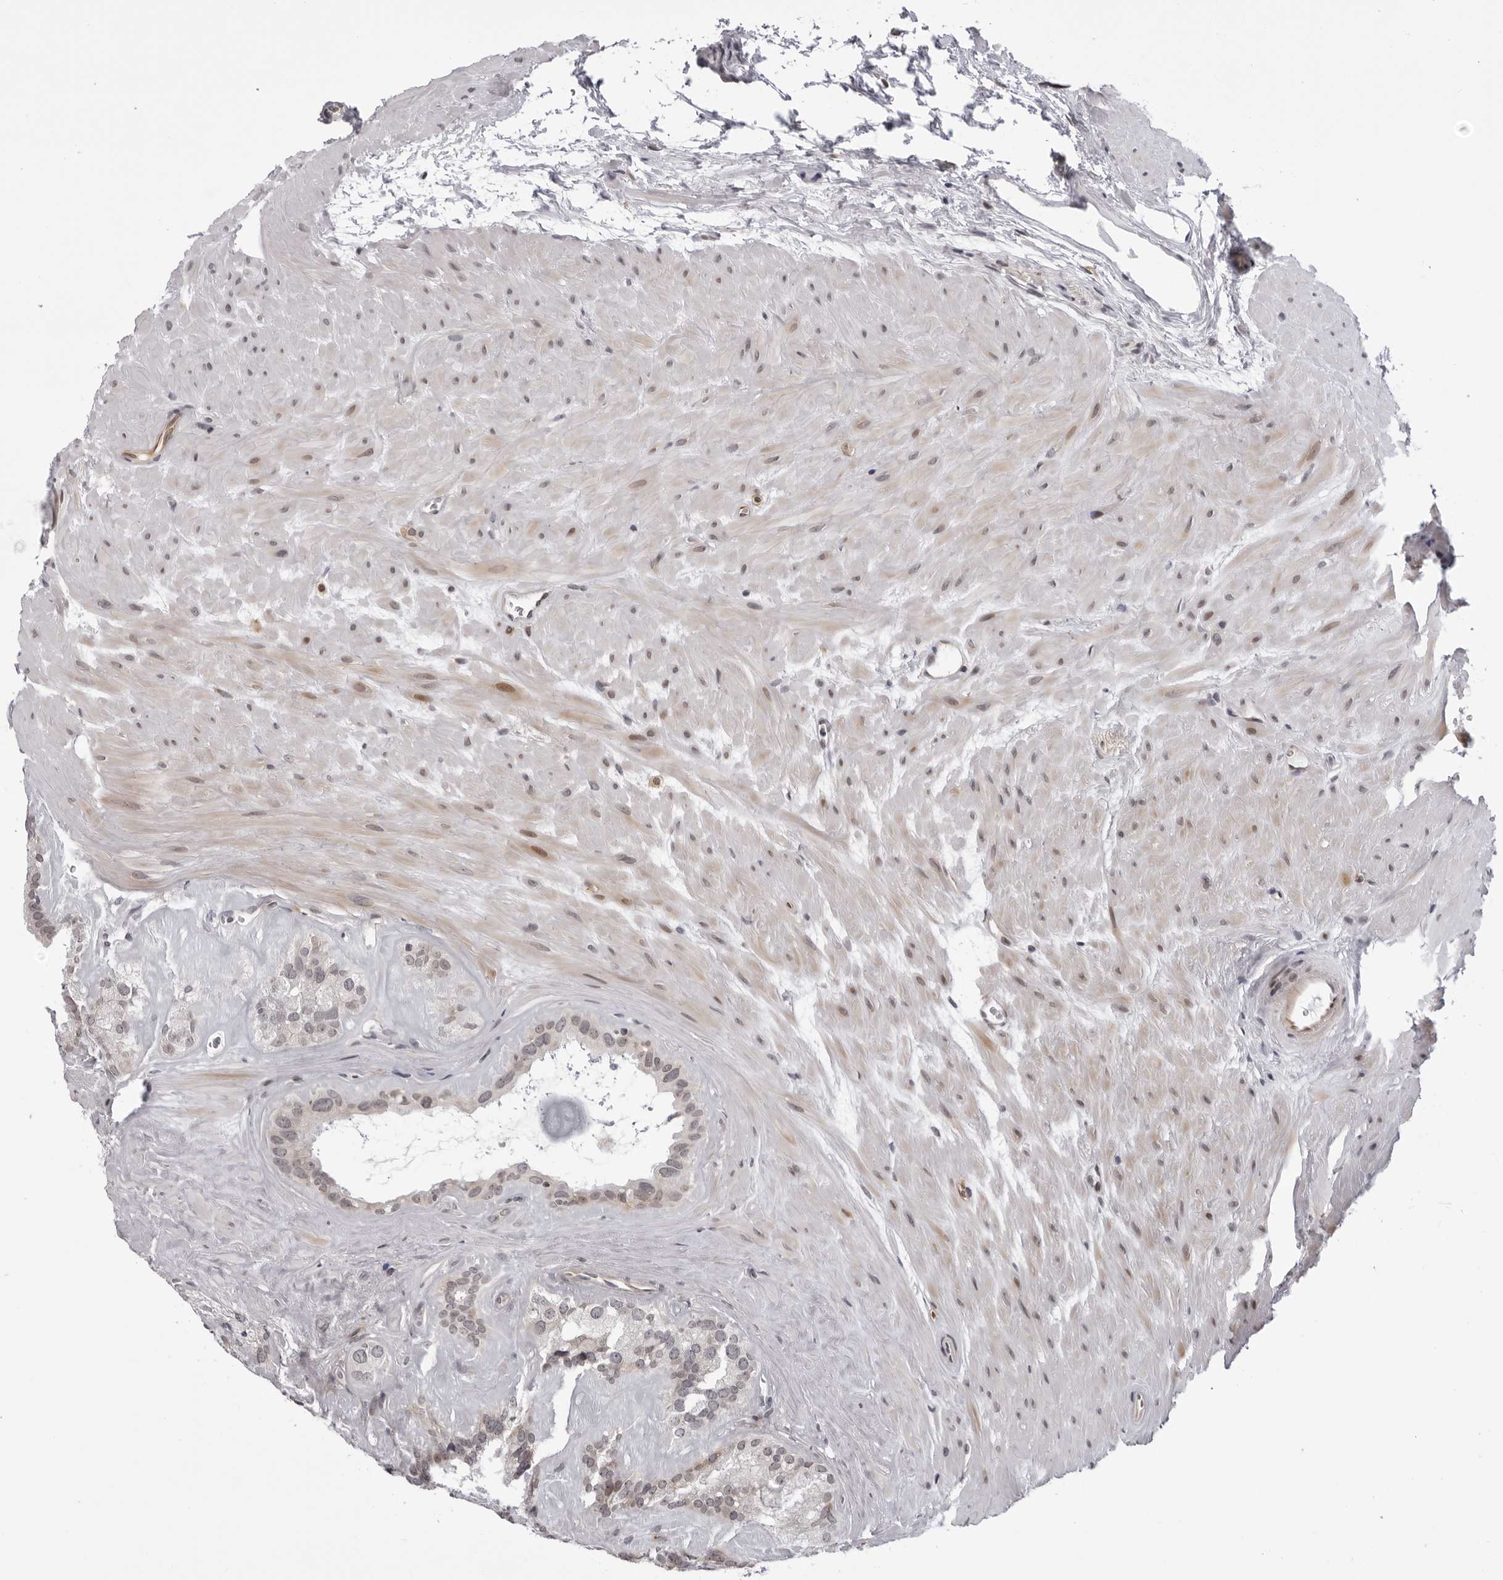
{"staining": {"intensity": "moderate", "quantity": "25%-75%", "location": "cytoplasmic/membranous,nuclear"}, "tissue": "seminal vesicle", "cell_type": "Glandular cells", "image_type": "normal", "snomed": [{"axis": "morphology", "description": "Normal tissue, NOS"}, {"axis": "topography", "description": "Prostate"}, {"axis": "topography", "description": "Seminal veicle"}], "caption": "Seminal vesicle stained with IHC demonstrates moderate cytoplasmic/membranous,nuclear staining in about 25%-75% of glandular cells. Nuclei are stained in blue.", "gene": "GCSAML", "patient": {"sex": "male", "age": 59}}